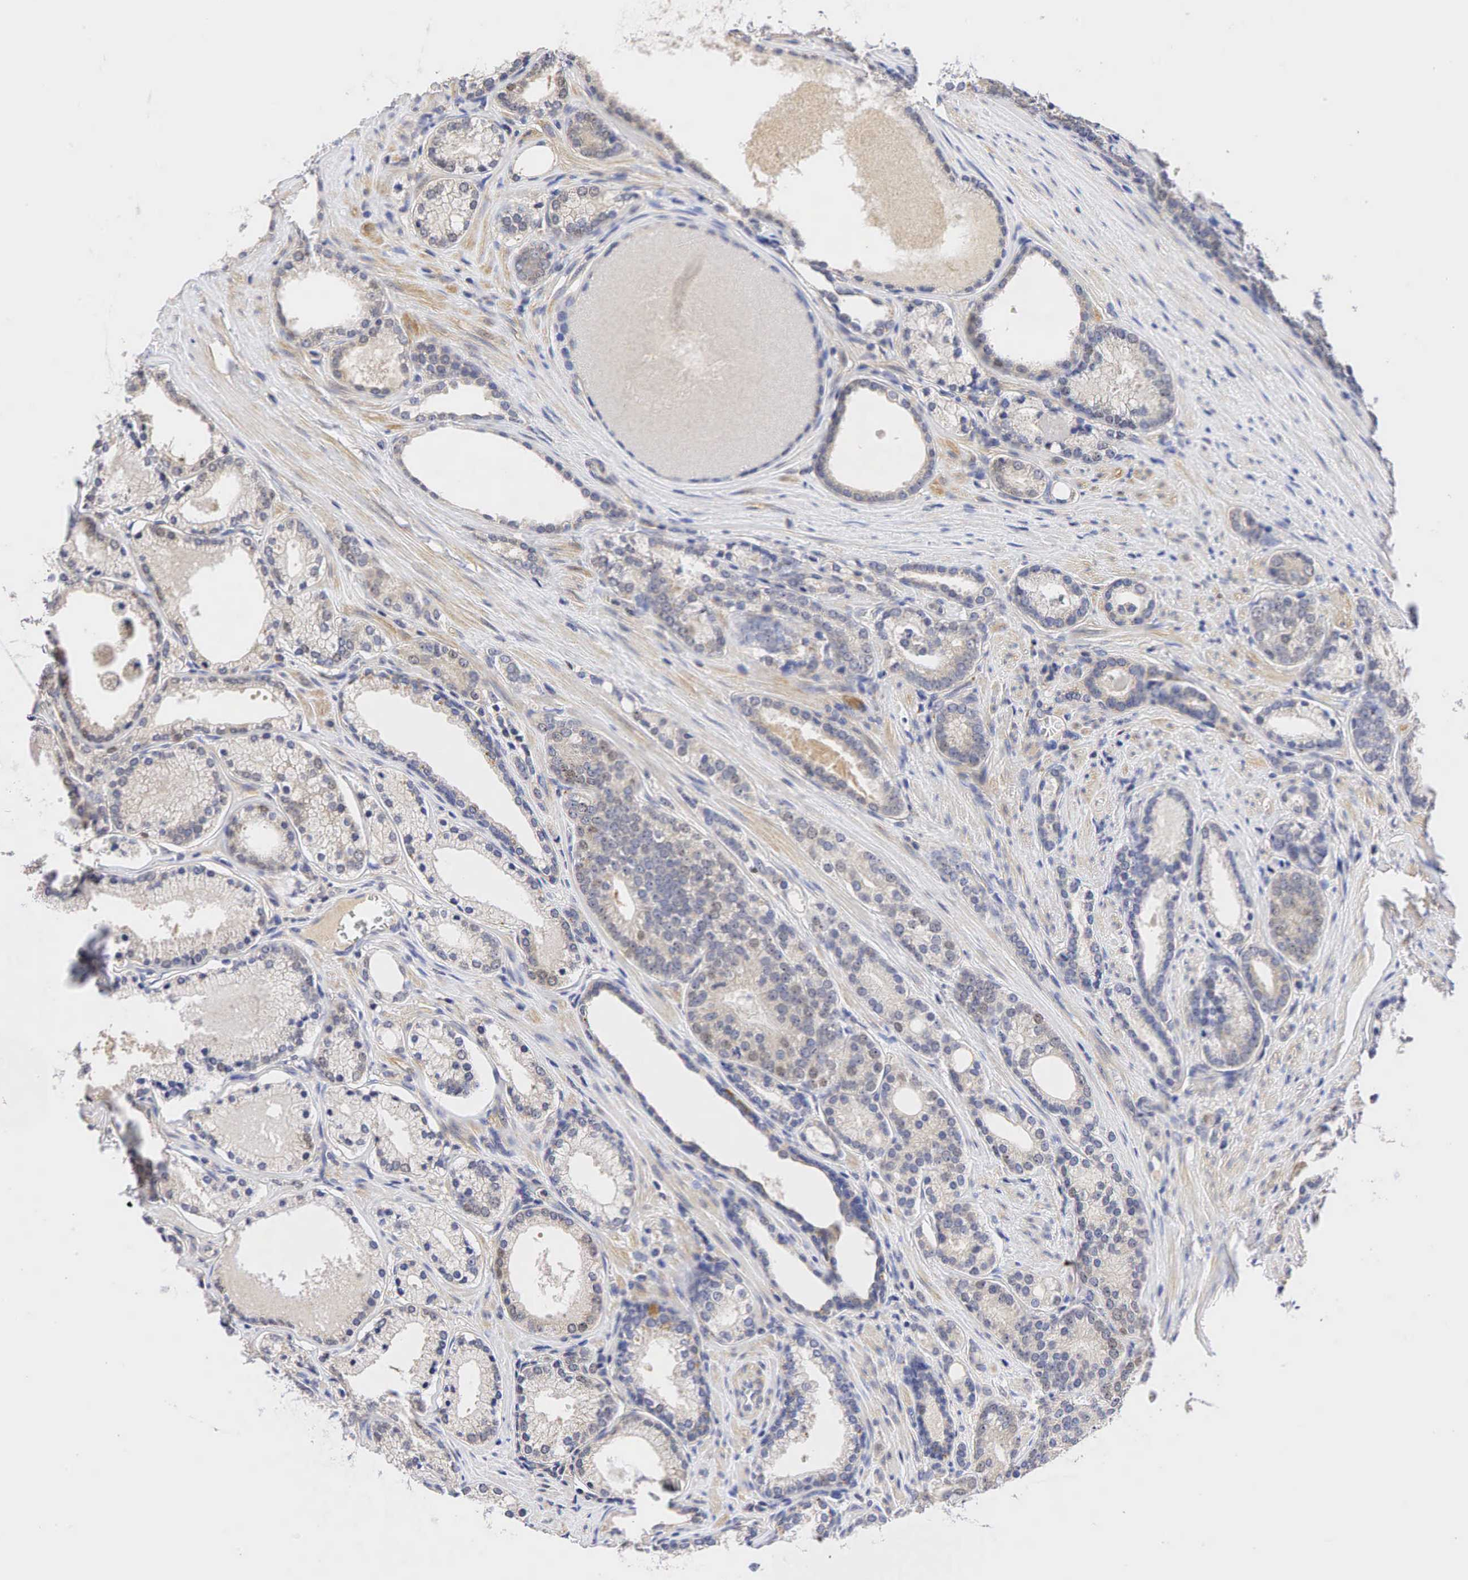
{"staining": {"intensity": "moderate", "quantity": "<25%", "location": "nuclear"}, "tissue": "prostate cancer", "cell_type": "Tumor cells", "image_type": "cancer", "snomed": [{"axis": "morphology", "description": "Adenocarcinoma, Low grade"}, {"axis": "topography", "description": "Prostate"}], "caption": "Moderate nuclear protein positivity is seen in approximately <25% of tumor cells in prostate cancer (low-grade adenocarcinoma).", "gene": "CCND1", "patient": {"sex": "male", "age": 71}}